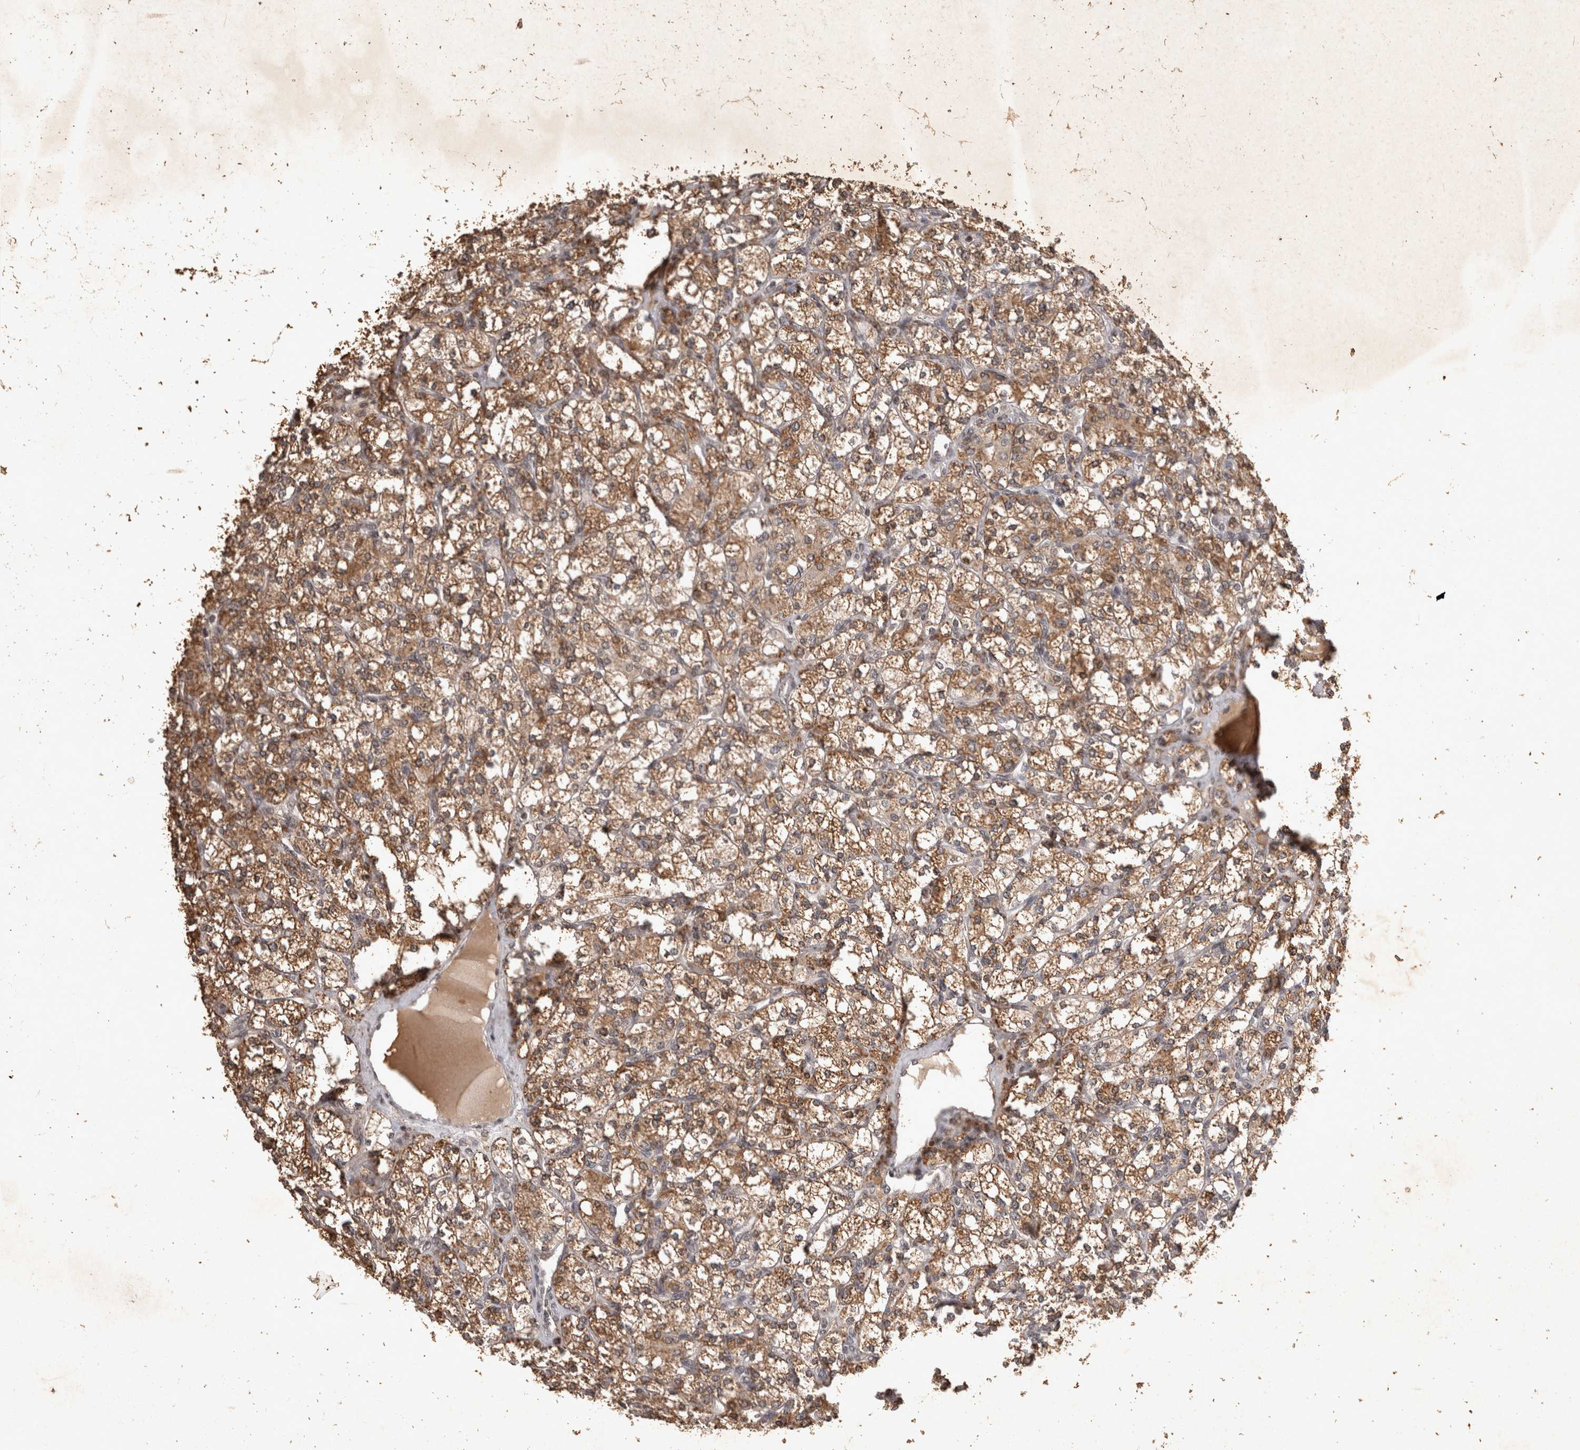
{"staining": {"intensity": "moderate", "quantity": ">75%", "location": "cytoplasmic/membranous"}, "tissue": "renal cancer", "cell_type": "Tumor cells", "image_type": "cancer", "snomed": [{"axis": "morphology", "description": "Adenocarcinoma, NOS"}, {"axis": "topography", "description": "Kidney"}], "caption": "The immunohistochemical stain labels moderate cytoplasmic/membranous positivity in tumor cells of renal cancer (adenocarcinoma) tissue. The protein is stained brown, and the nuclei are stained in blue (DAB (3,3'-diaminobenzidine) IHC with brightfield microscopy, high magnification).", "gene": "HRK", "patient": {"sex": "male", "age": 77}}